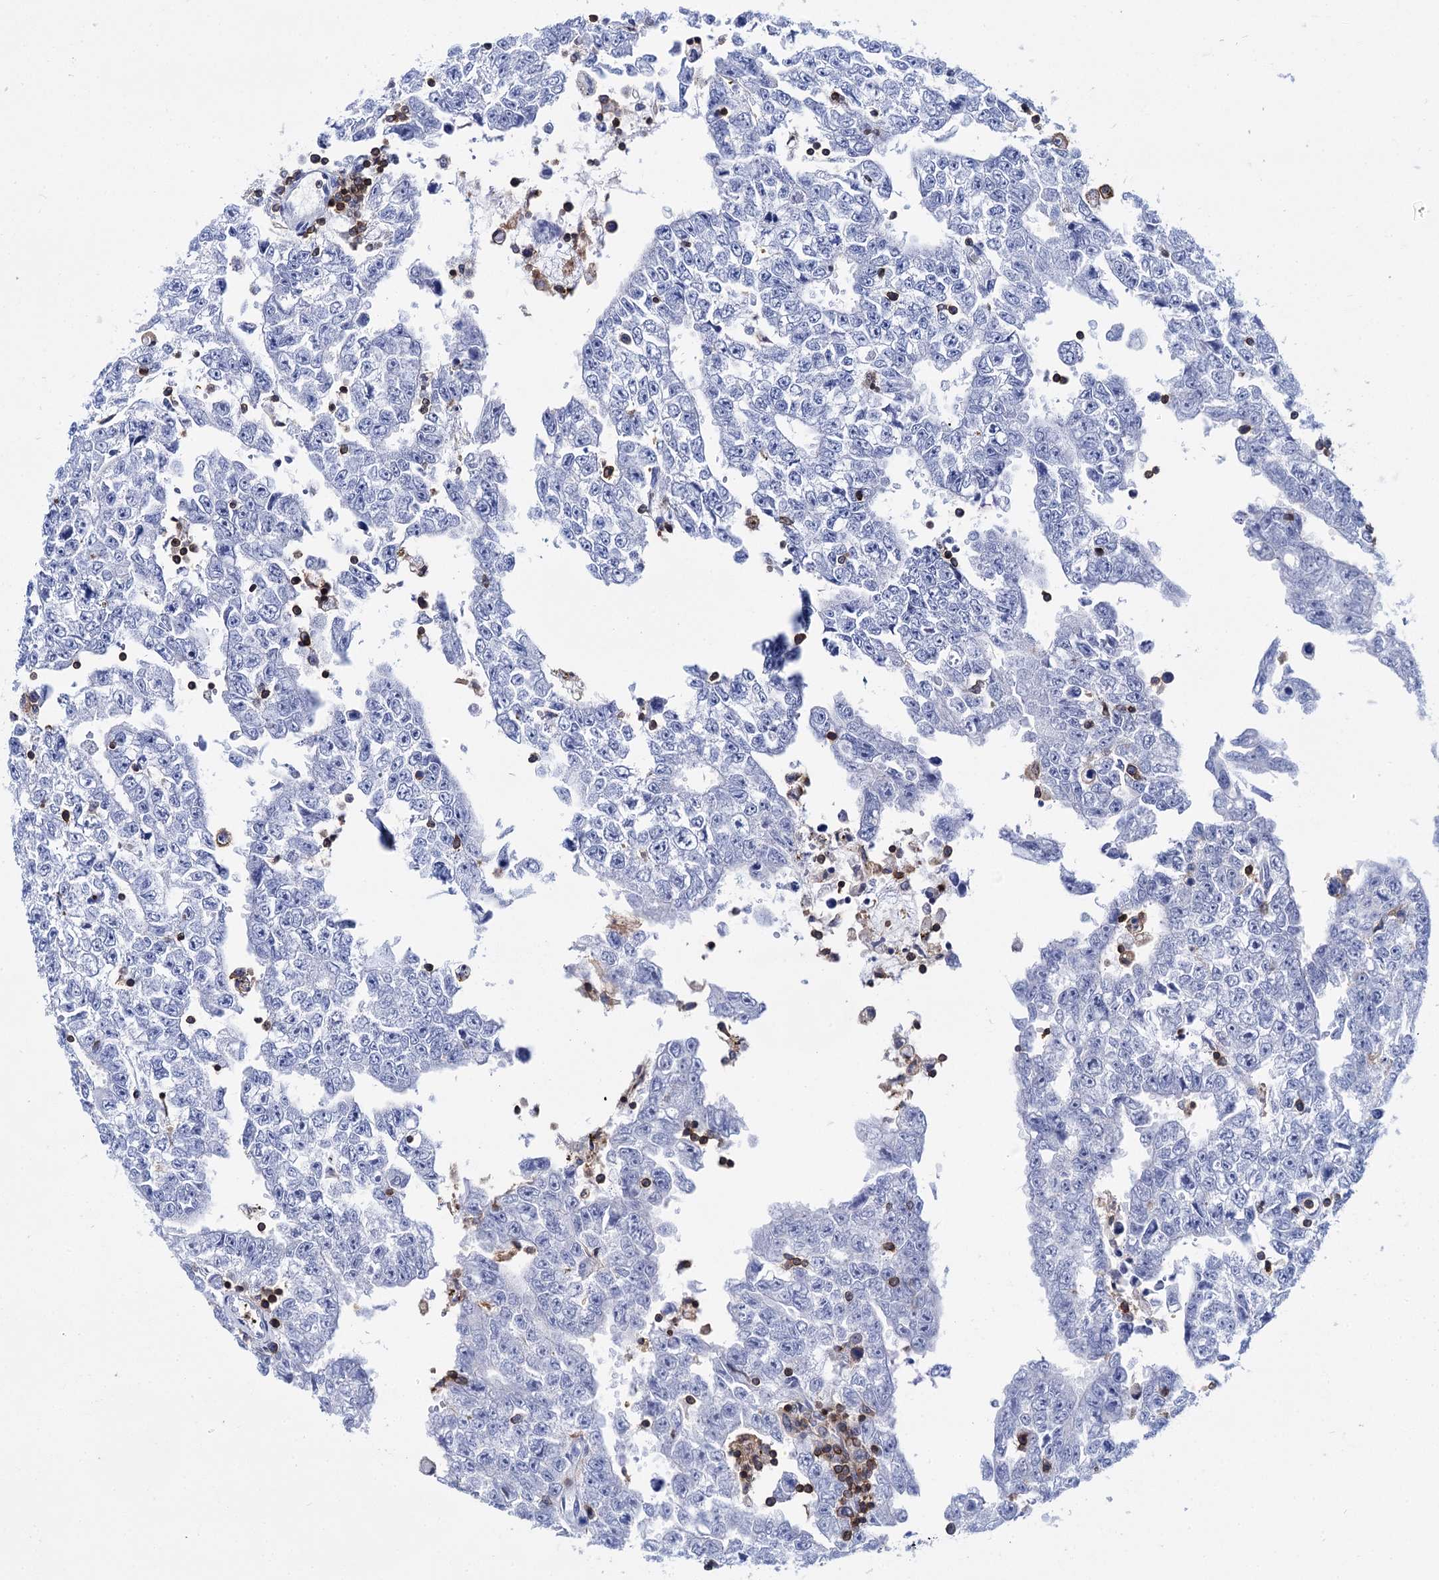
{"staining": {"intensity": "negative", "quantity": "none", "location": "none"}, "tissue": "testis cancer", "cell_type": "Tumor cells", "image_type": "cancer", "snomed": [{"axis": "morphology", "description": "Carcinoma, Embryonal, NOS"}, {"axis": "topography", "description": "Testis"}], "caption": "High magnification brightfield microscopy of embryonal carcinoma (testis) stained with DAB (brown) and counterstained with hematoxylin (blue): tumor cells show no significant staining. (Immunohistochemistry (ihc), brightfield microscopy, high magnification).", "gene": "DEF6", "patient": {"sex": "male", "age": 25}}